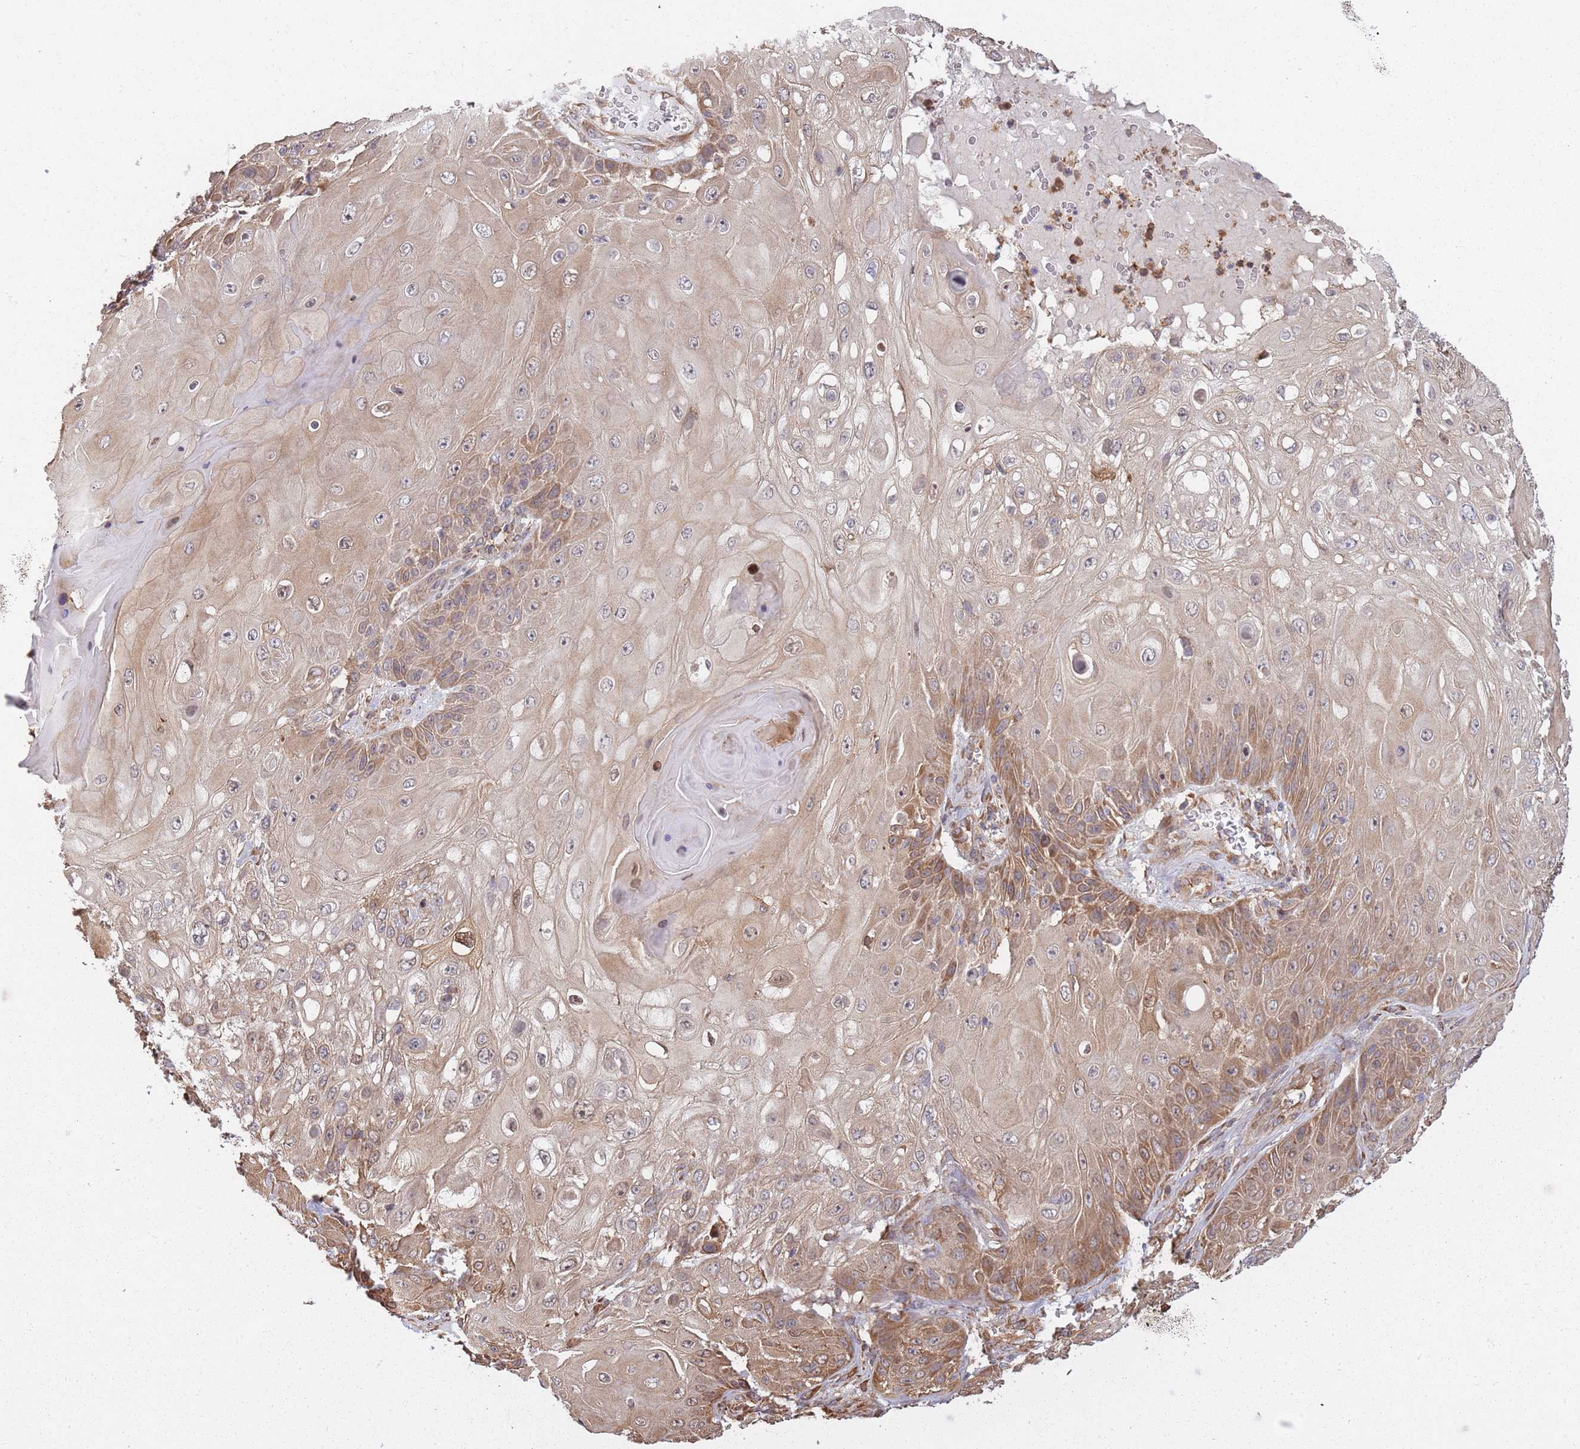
{"staining": {"intensity": "moderate", "quantity": ">75%", "location": "cytoplasmic/membranous"}, "tissue": "skin cancer", "cell_type": "Tumor cells", "image_type": "cancer", "snomed": [{"axis": "morphology", "description": "Normal tissue, NOS"}, {"axis": "morphology", "description": "Squamous cell carcinoma, NOS"}, {"axis": "topography", "description": "Skin"}, {"axis": "topography", "description": "Cartilage tissue"}], "caption": "This histopathology image demonstrates skin cancer stained with immunohistochemistry (IHC) to label a protein in brown. The cytoplasmic/membranous of tumor cells show moderate positivity for the protein. Nuclei are counter-stained blue.", "gene": "ARL13B", "patient": {"sex": "female", "age": 79}}